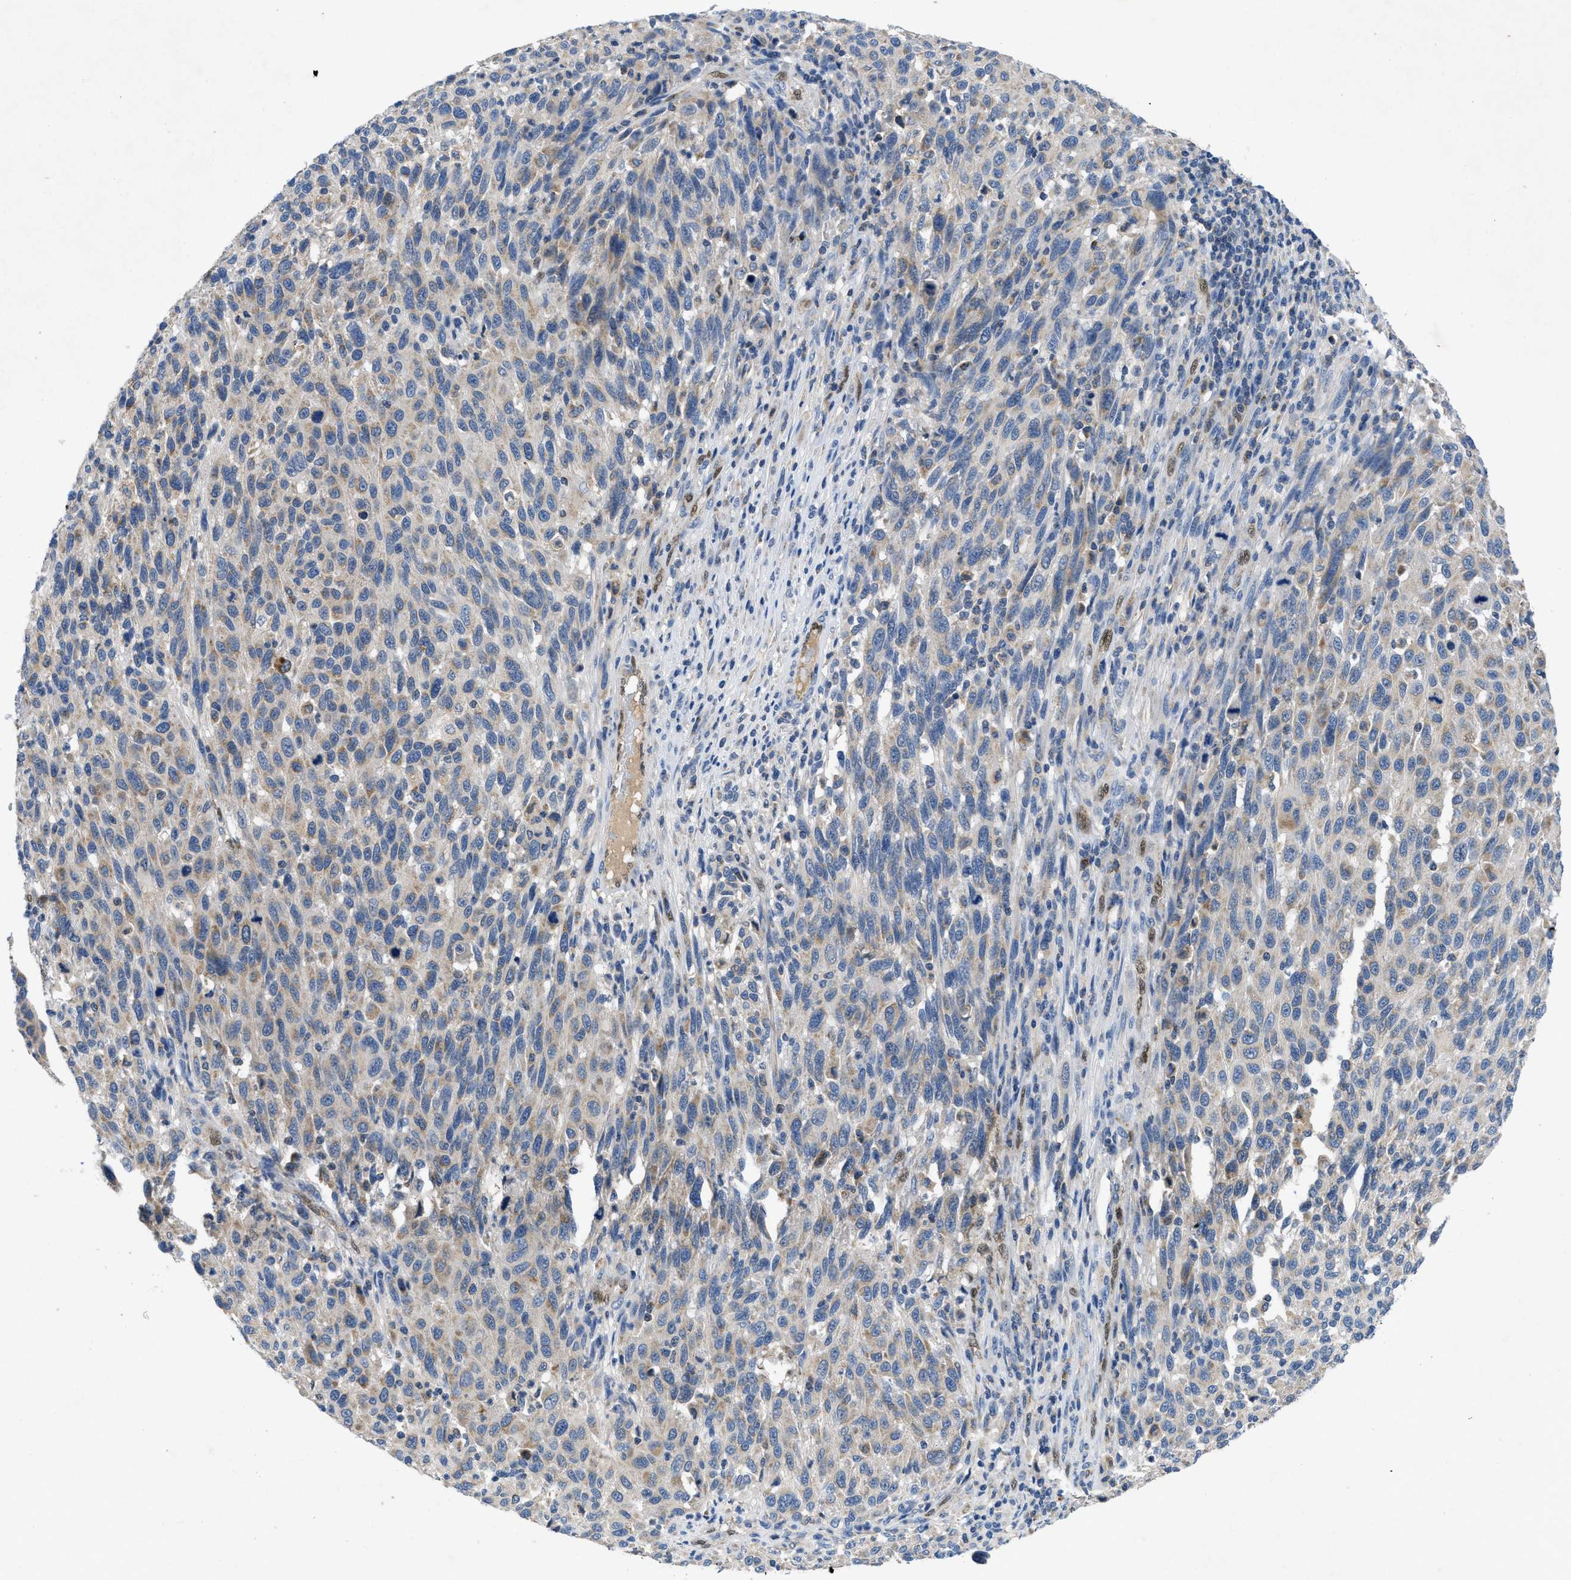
{"staining": {"intensity": "weak", "quantity": "<25%", "location": "cytoplasmic/membranous"}, "tissue": "melanoma", "cell_type": "Tumor cells", "image_type": "cancer", "snomed": [{"axis": "morphology", "description": "Malignant melanoma, Metastatic site"}, {"axis": "topography", "description": "Lymph node"}], "caption": "A micrograph of melanoma stained for a protein exhibits no brown staining in tumor cells.", "gene": "PNKD", "patient": {"sex": "male", "age": 61}}